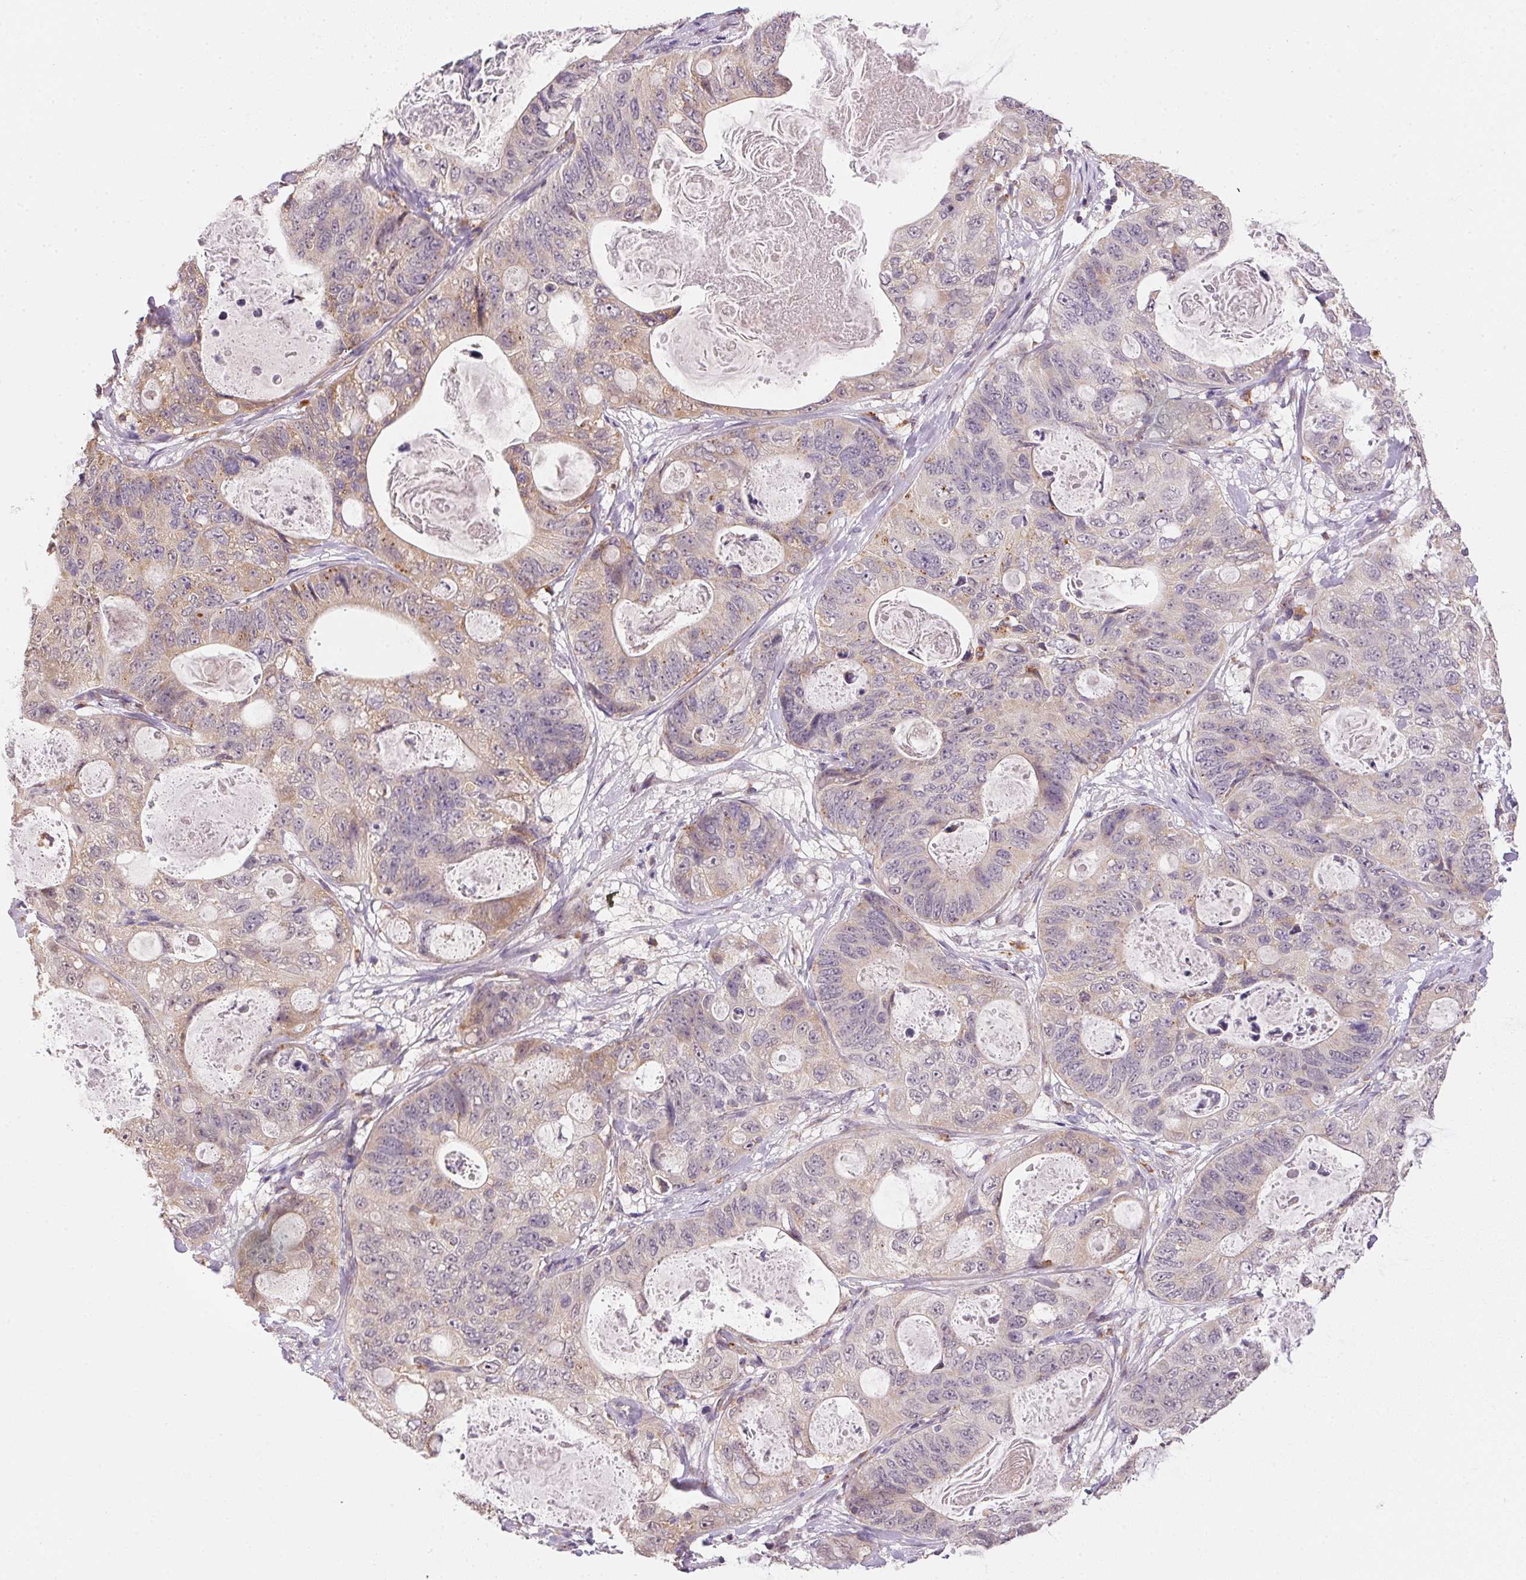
{"staining": {"intensity": "weak", "quantity": "25%-75%", "location": "cytoplasmic/membranous"}, "tissue": "stomach cancer", "cell_type": "Tumor cells", "image_type": "cancer", "snomed": [{"axis": "morphology", "description": "Normal tissue, NOS"}, {"axis": "morphology", "description": "Adenocarcinoma, NOS"}, {"axis": "topography", "description": "Stomach"}], "caption": "Protein analysis of adenocarcinoma (stomach) tissue displays weak cytoplasmic/membranous positivity in approximately 25%-75% of tumor cells.", "gene": "METTL13", "patient": {"sex": "female", "age": 89}}